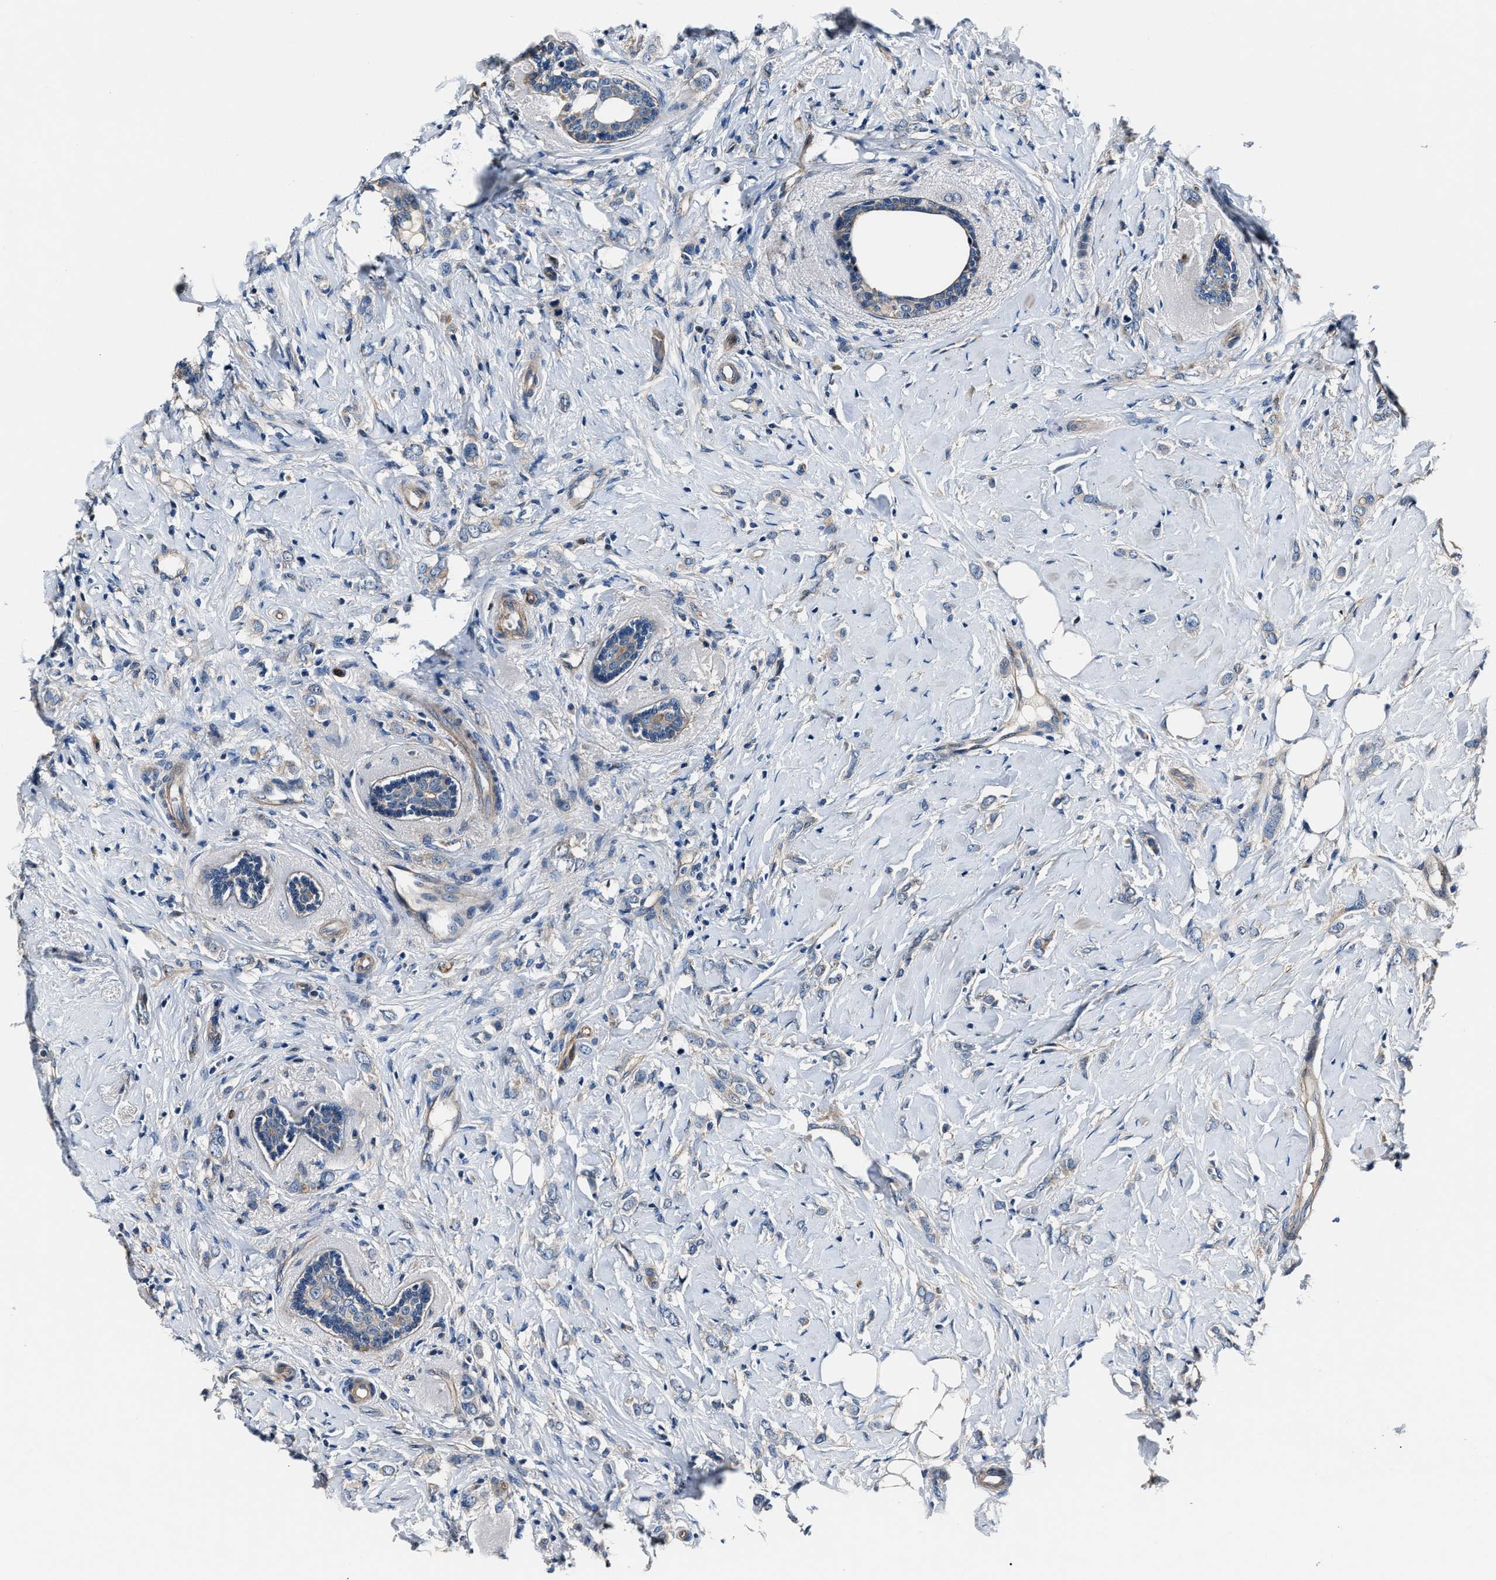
{"staining": {"intensity": "negative", "quantity": "none", "location": "none"}, "tissue": "breast cancer", "cell_type": "Tumor cells", "image_type": "cancer", "snomed": [{"axis": "morphology", "description": "Normal tissue, NOS"}, {"axis": "morphology", "description": "Lobular carcinoma"}, {"axis": "topography", "description": "Breast"}], "caption": "The photomicrograph reveals no staining of tumor cells in breast cancer (lobular carcinoma).", "gene": "MPDZ", "patient": {"sex": "female", "age": 47}}